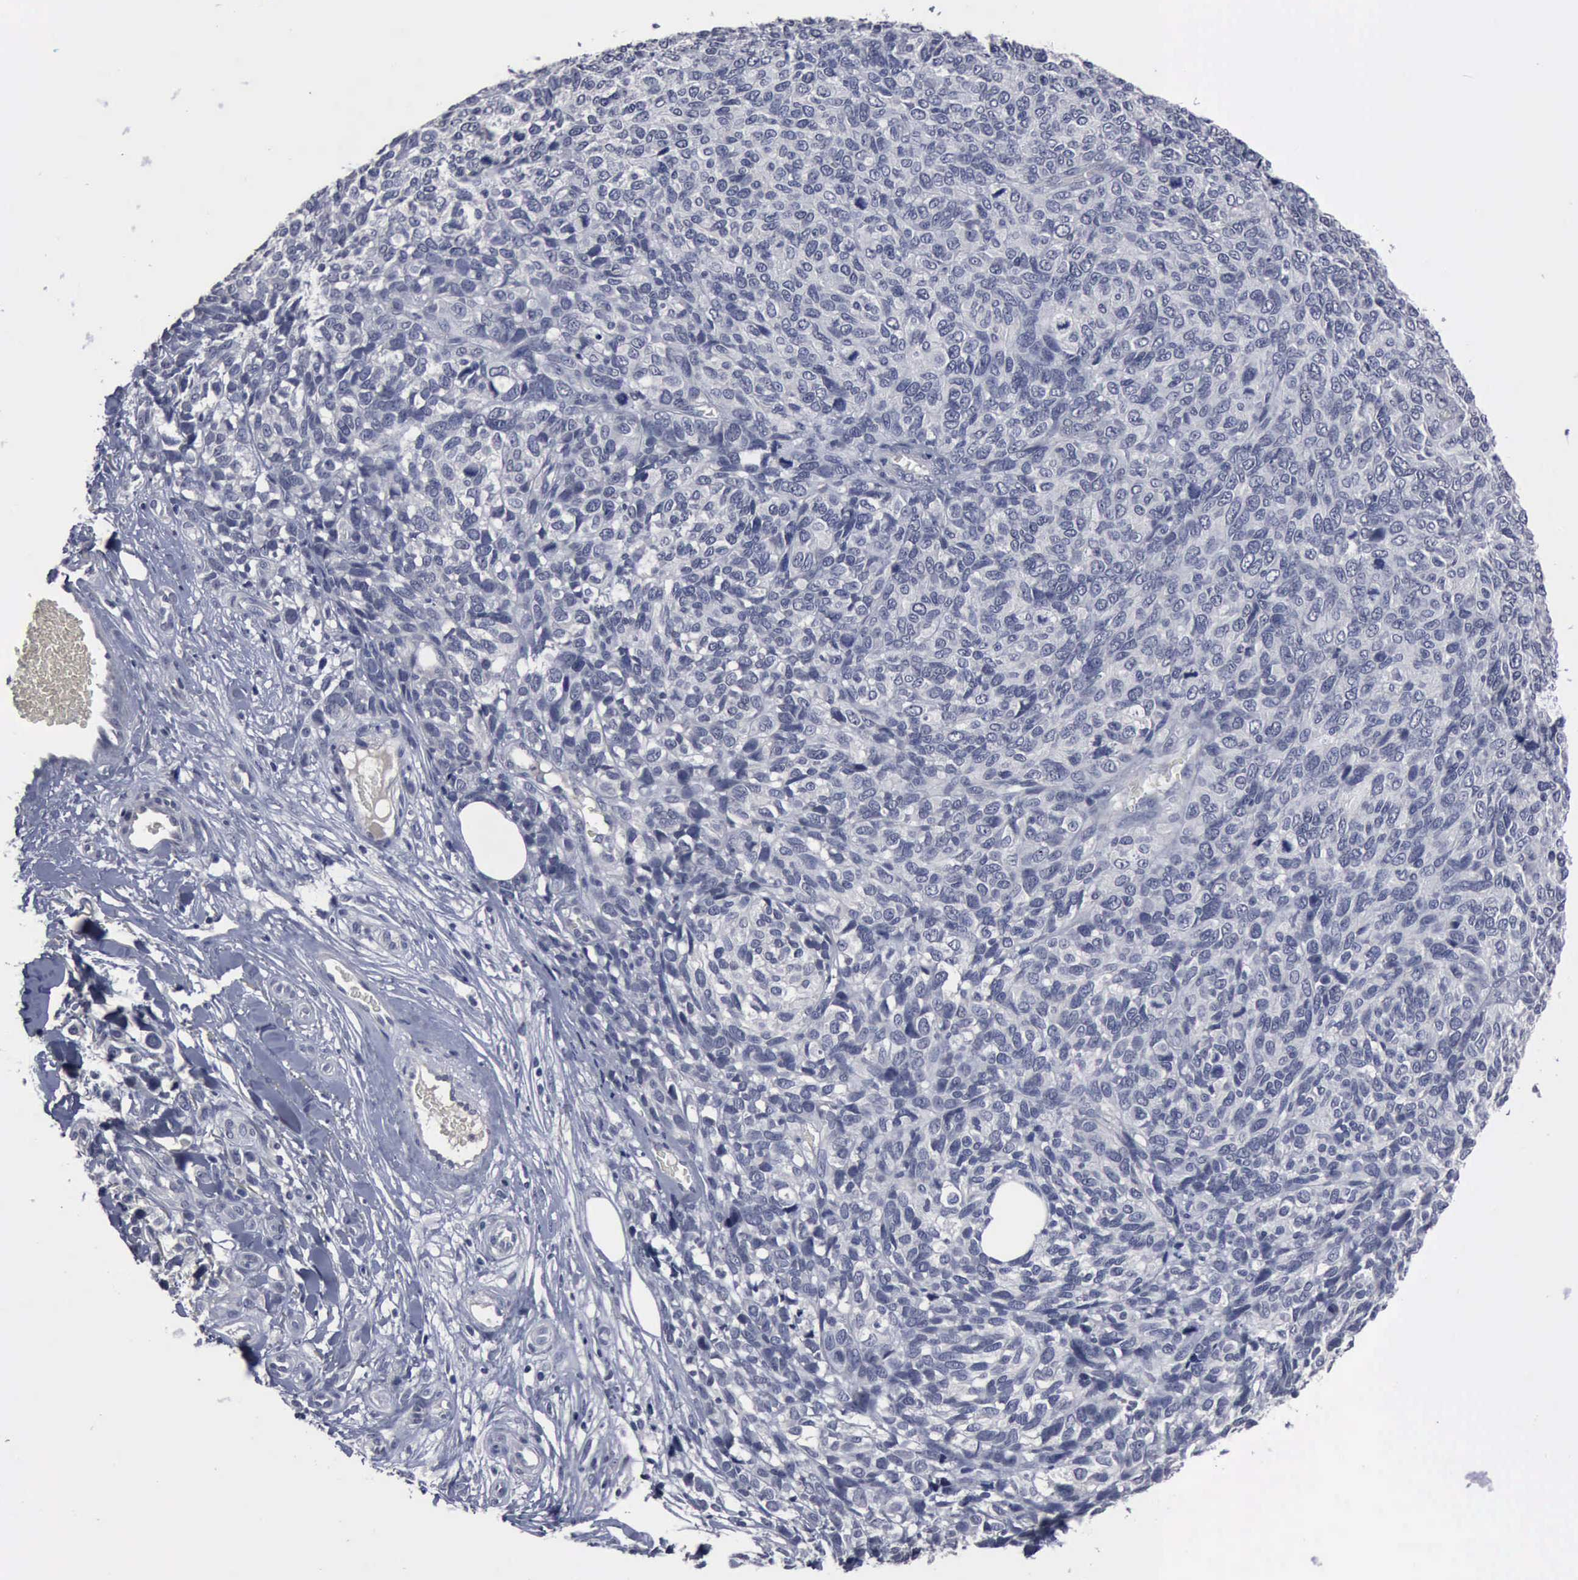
{"staining": {"intensity": "negative", "quantity": "none", "location": "none"}, "tissue": "melanoma", "cell_type": "Tumor cells", "image_type": "cancer", "snomed": [{"axis": "morphology", "description": "Malignant melanoma, NOS"}, {"axis": "topography", "description": "Skin"}], "caption": "Immunohistochemical staining of malignant melanoma exhibits no significant staining in tumor cells. (Stains: DAB (3,3'-diaminobenzidine) immunohistochemistry with hematoxylin counter stain, Microscopy: brightfield microscopy at high magnification).", "gene": "MYO18B", "patient": {"sex": "female", "age": 85}}